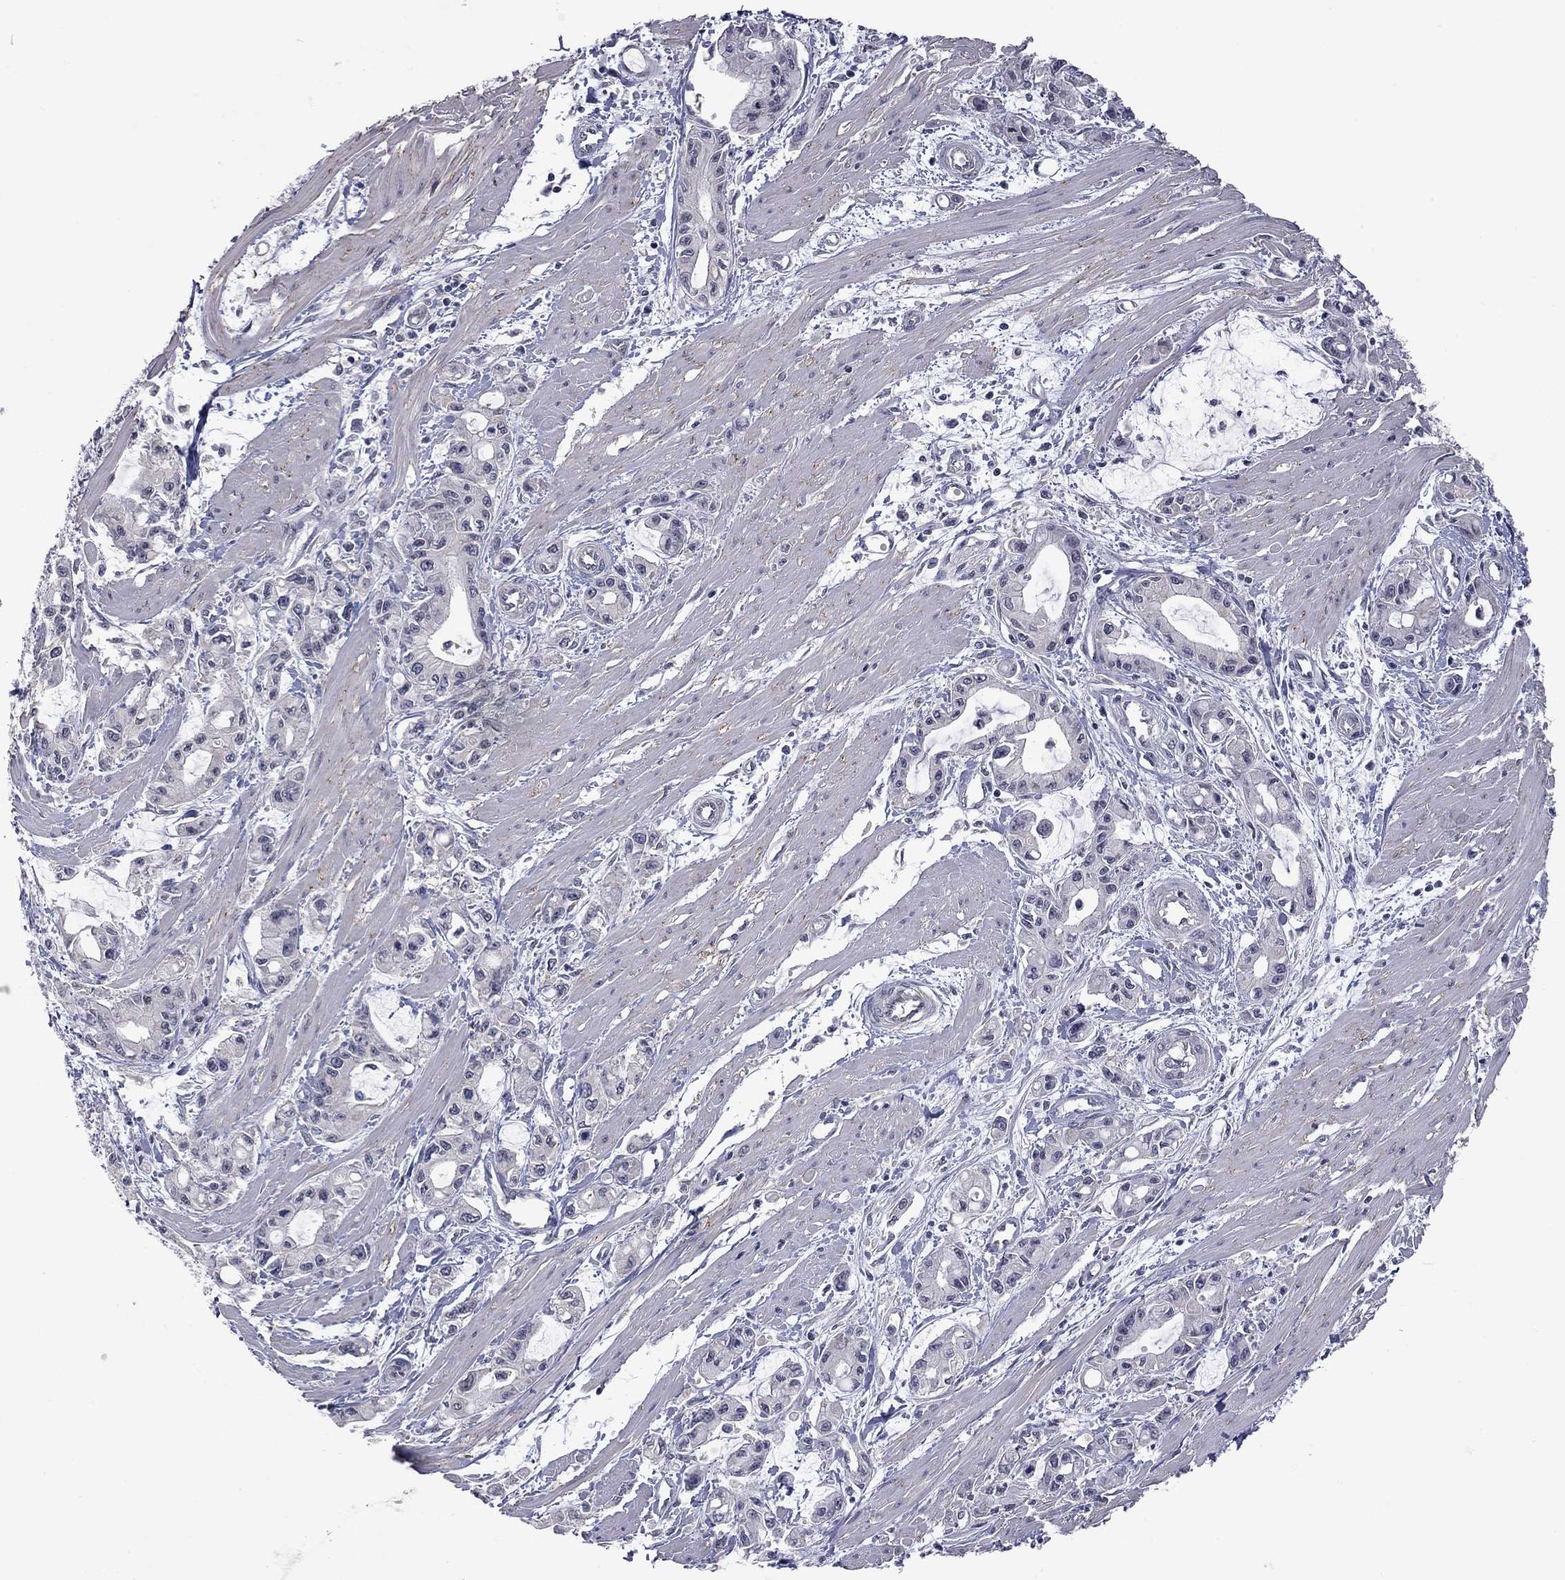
{"staining": {"intensity": "negative", "quantity": "none", "location": "none"}, "tissue": "pancreatic cancer", "cell_type": "Tumor cells", "image_type": "cancer", "snomed": [{"axis": "morphology", "description": "Adenocarcinoma, NOS"}, {"axis": "topography", "description": "Pancreas"}], "caption": "A high-resolution image shows IHC staining of pancreatic adenocarcinoma, which demonstrates no significant positivity in tumor cells. (DAB (3,3'-diaminobenzidine) immunohistochemistry, high magnification).", "gene": "FABP12", "patient": {"sex": "male", "age": 48}}